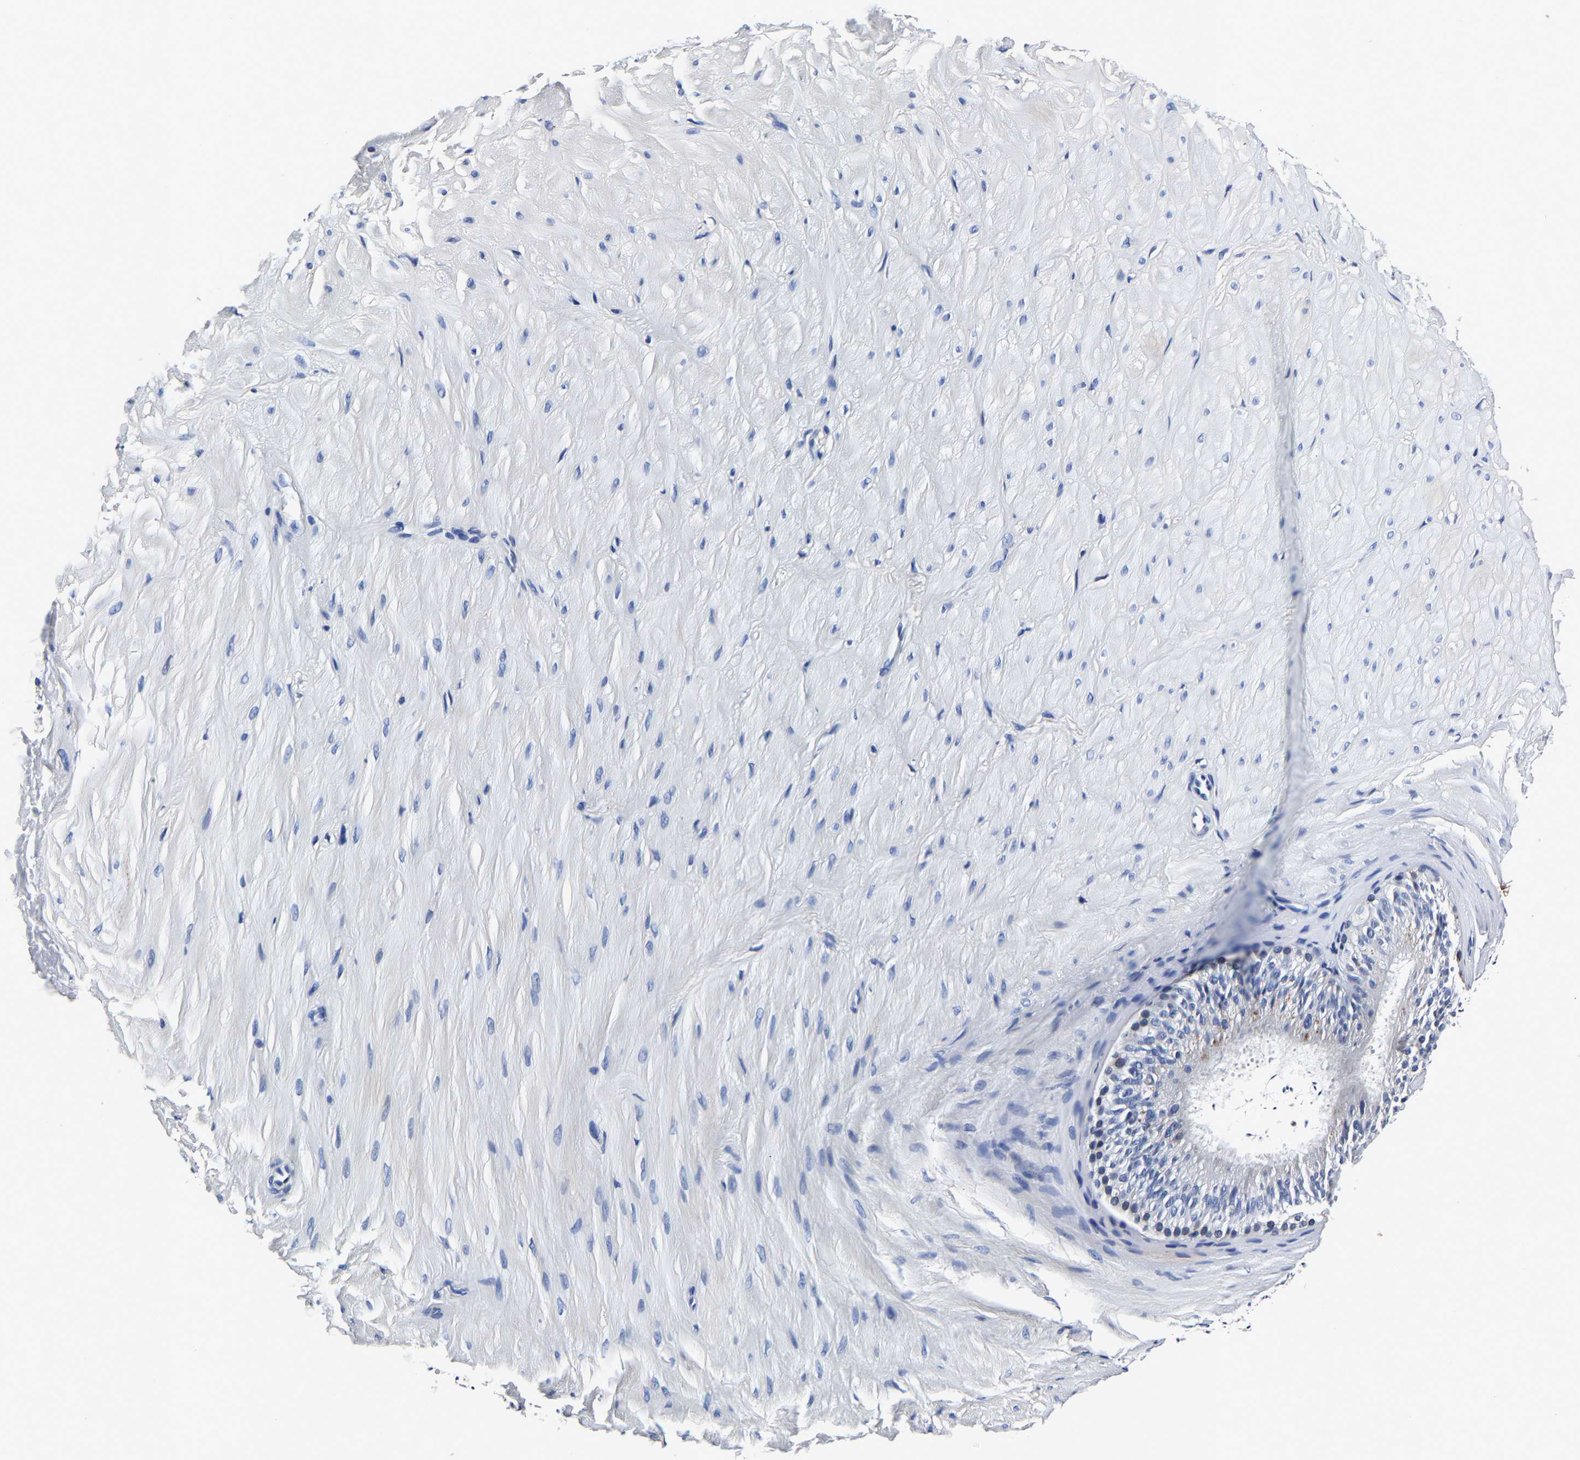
{"staining": {"intensity": "negative", "quantity": "none", "location": "none"}, "tissue": "adipose tissue", "cell_type": "Adipocytes", "image_type": "normal", "snomed": [{"axis": "morphology", "description": "Normal tissue, NOS"}, {"axis": "topography", "description": "Adipose tissue"}, {"axis": "topography", "description": "Vascular tissue"}, {"axis": "topography", "description": "Peripheral nerve tissue"}], "caption": "Adipocytes show no significant protein expression in benign adipose tissue. Brightfield microscopy of immunohistochemistry (IHC) stained with DAB (brown) and hematoxylin (blue), captured at high magnification.", "gene": "PSPH", "patient": {"sex": "male", "age": 25}}